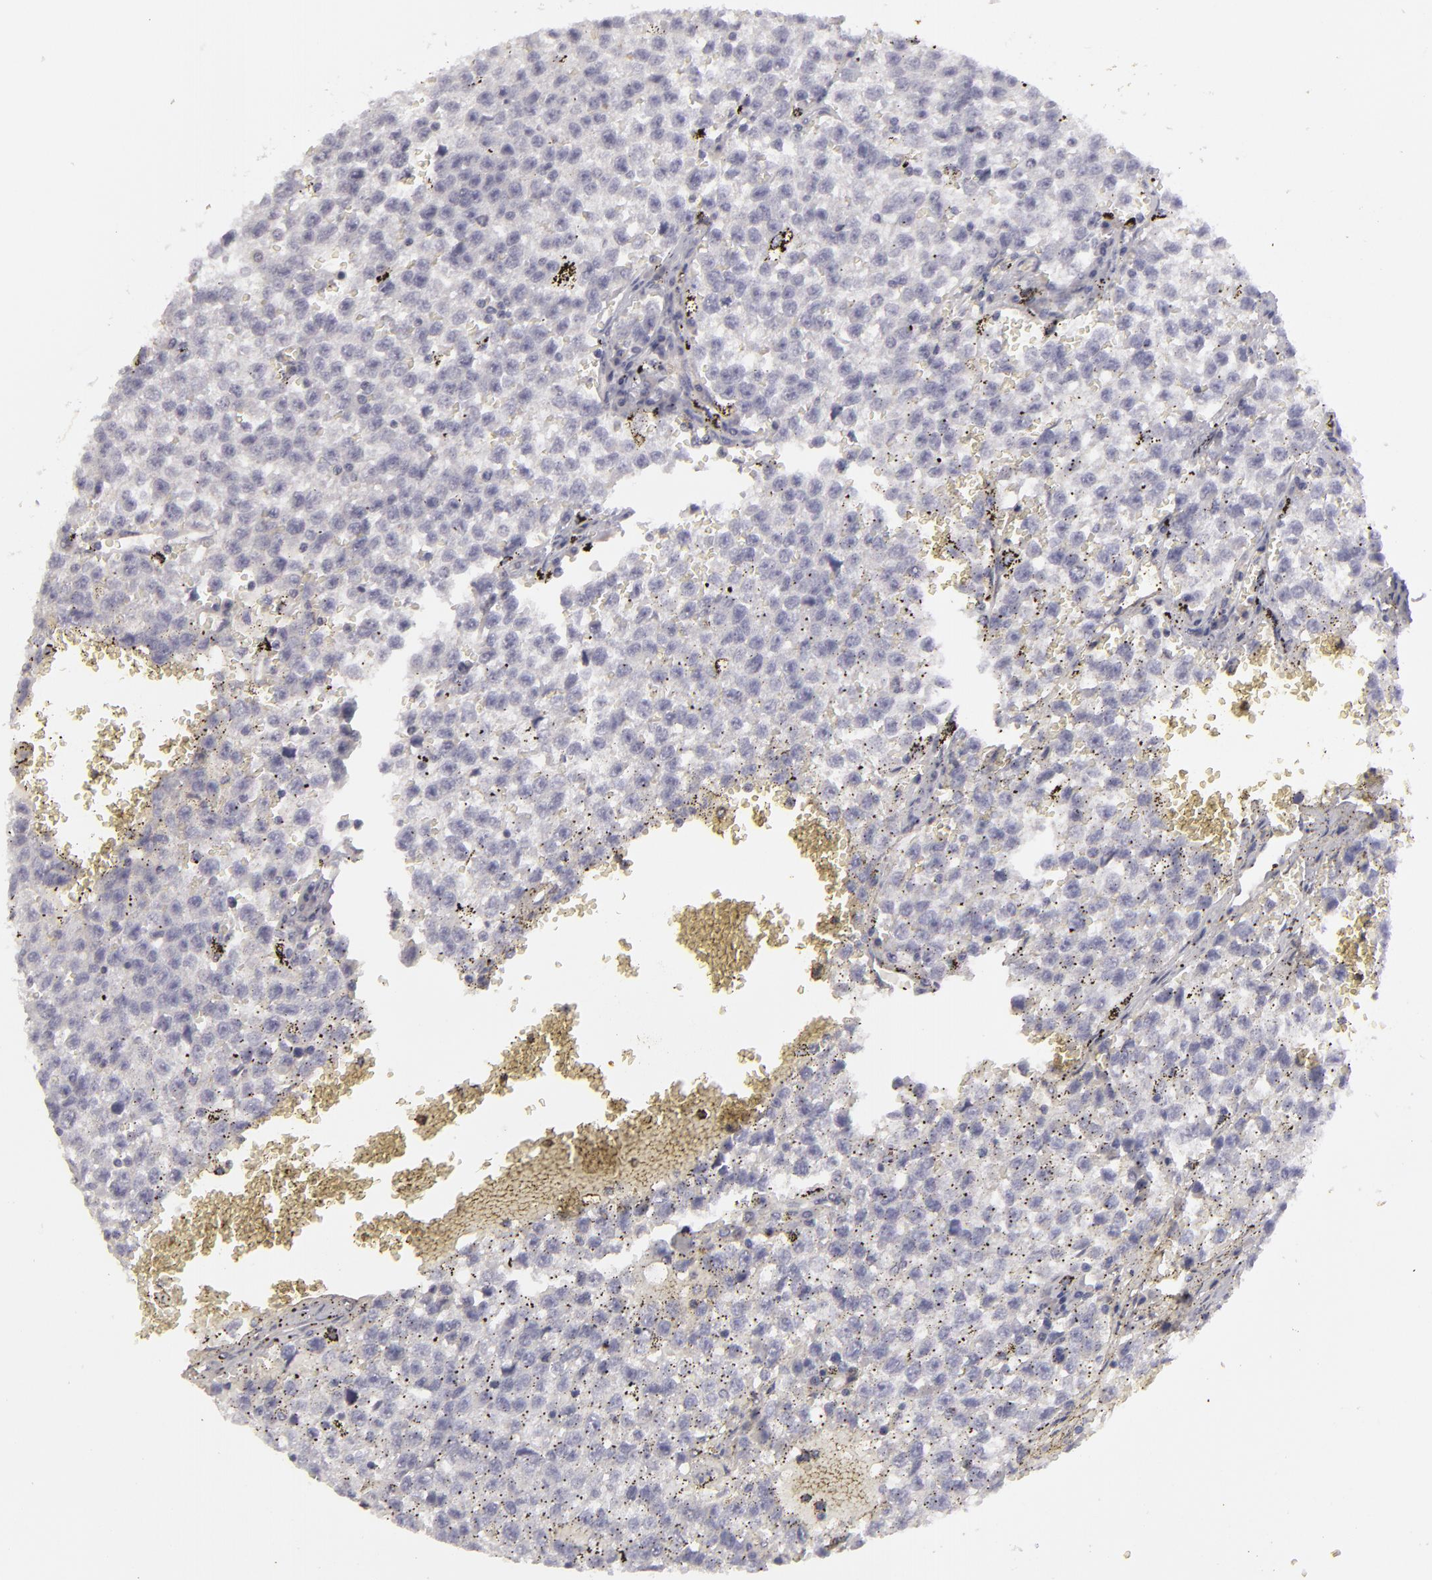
{"staining": {"intensity": "negative", "quantity": "none", "location": "none"}, "tissue": "testis cancer", "cell_type": "Tumor cells", "image_type": "cancer", "snomed": [{"axis": "morphology", "description": "Seminoma, NOS"}, {"axis": "topography", "description": "Testis"}], "caption": "Immunohistochemical staining of human testis seminoma reveals no significant expression in tumor cells. (DAB immunohistochemistry (IHC) with hematoxylin counter stain).", "gene": "EFS", "patient": {"sex": "male", "age": 35}}